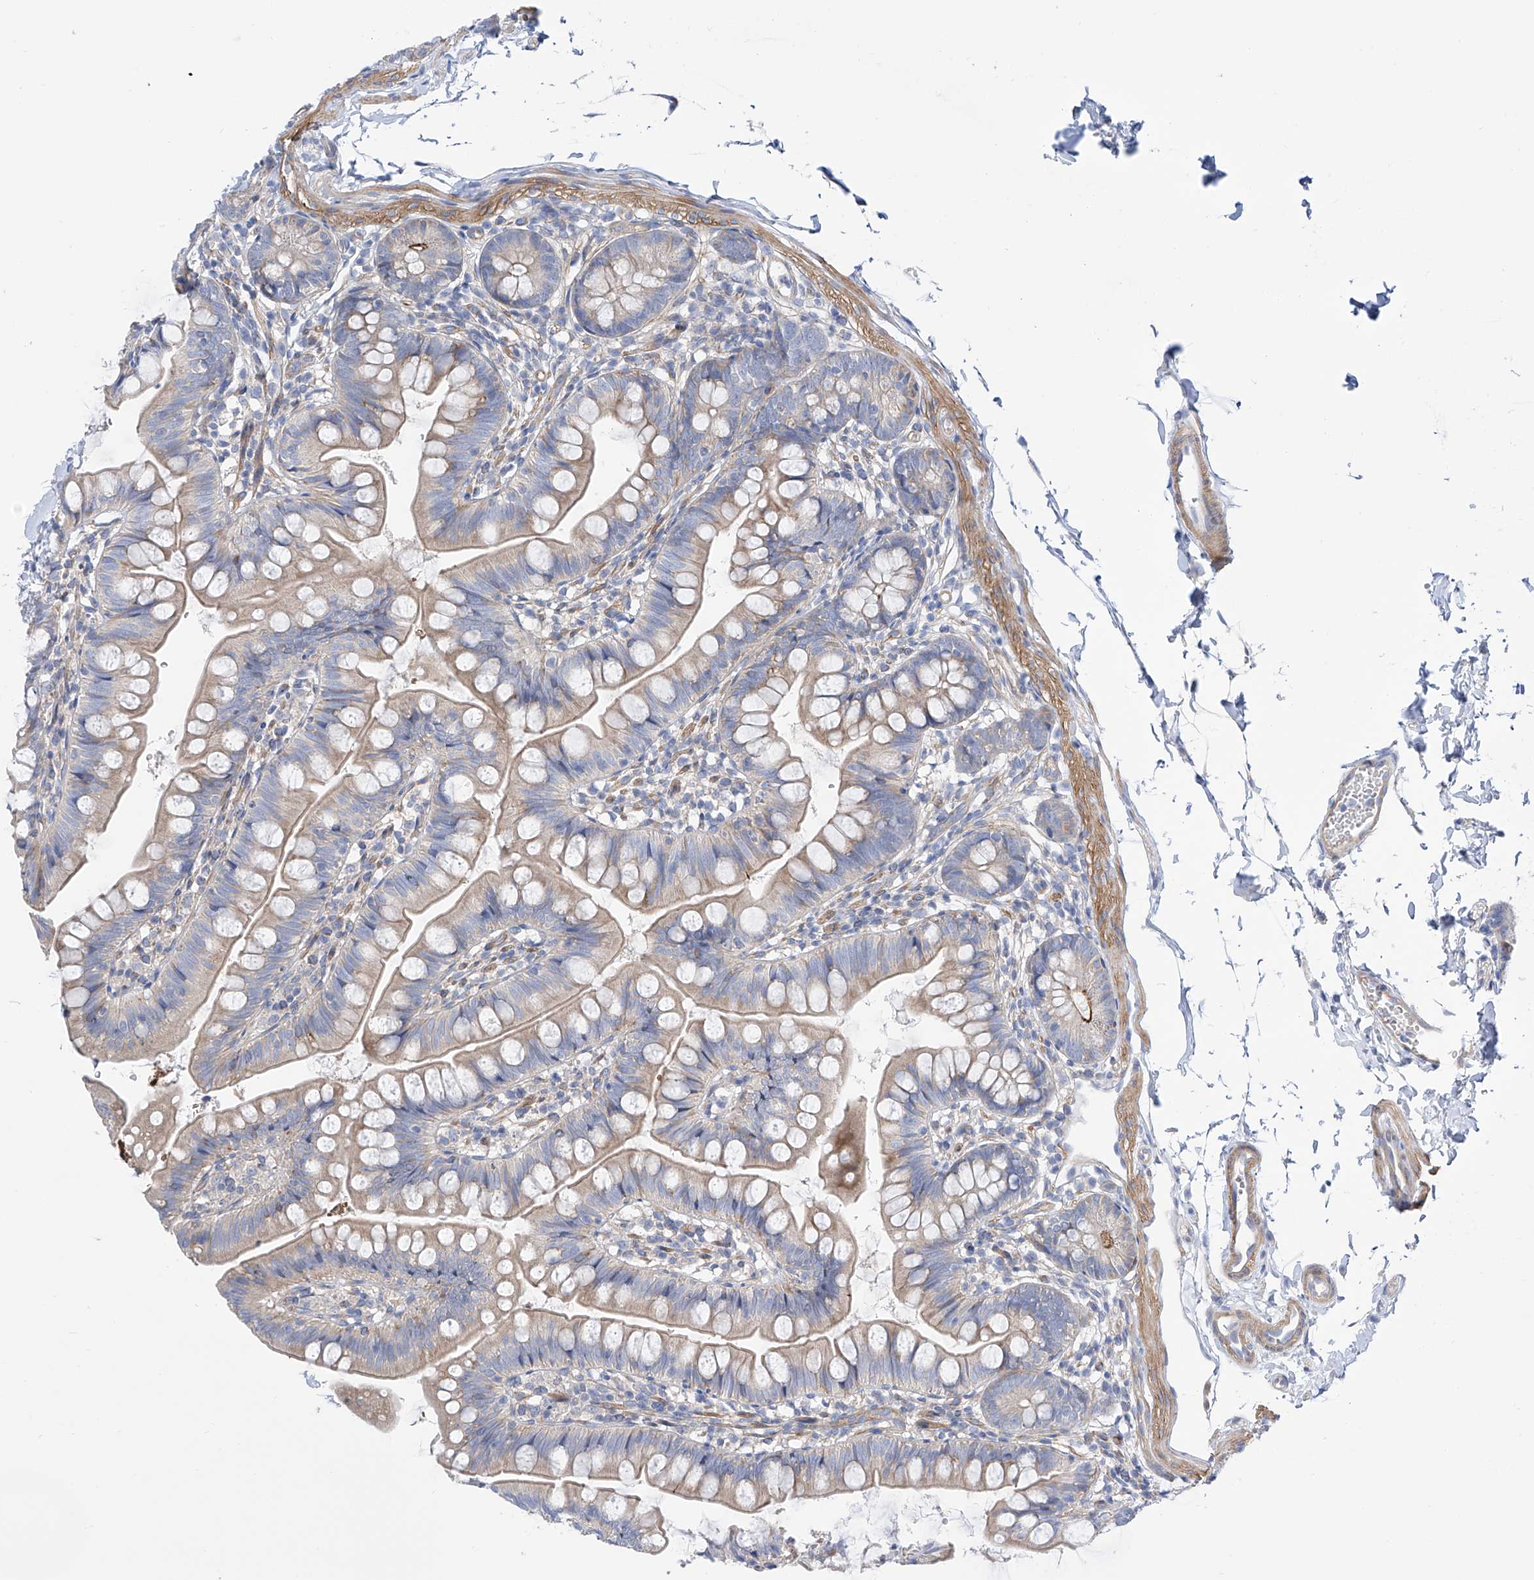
{"staining": {"intensity": "weak", "quantity": "25%-75%", "location": "cytoplasmic/membranous"}, "tissue": "small intestine", "cell_type": "Glandular cells", "image_type": "normal", "snomed": [{"axis": "morphology", "description": "Normal tissue, NOS"}, {"axis": "topography", "description": "Small intestine"}], "caption": "Immunohistochemical staining of benign human small intestine exhibits 25%-75% levels of weak cytoplasmic/membranous protein staining in about 25%-75% of glandular cells.", "gene": "LCA5", "patient": {"sex": "male", "age": 7}}